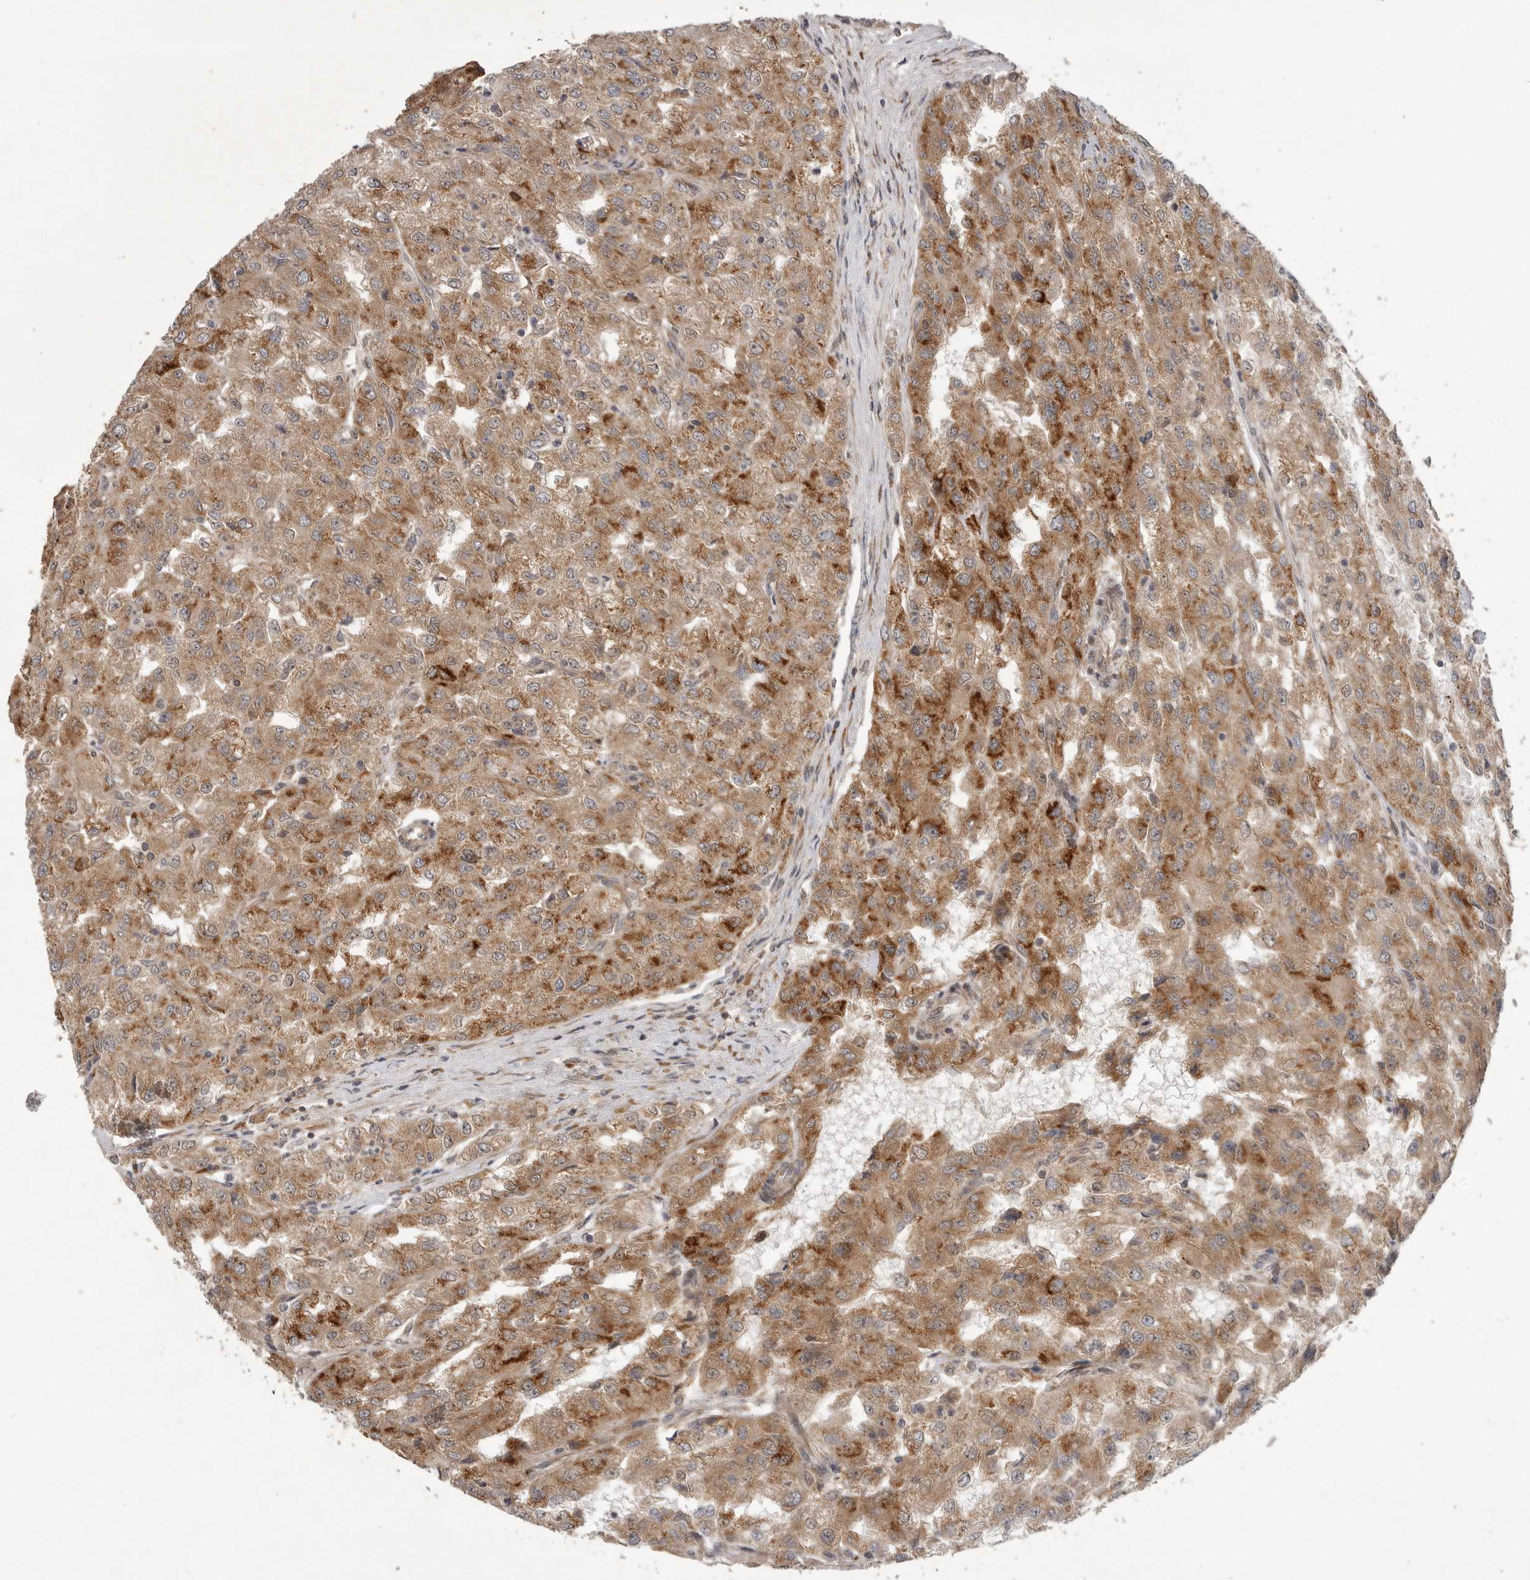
{"staining": {"intensity": "moderate", "quantity": ">75%", "location": "cytoplasmic/membranous"}, "tissue": "renal cancer", "cell_type": "Tumor cells", "image_type": "cancer", "snomed": [{"axis": "morphology", "description": "Adenocarcinoma, NOS"}, {"axis": "topography", "description": "Kidney"}], "caption": "The image shows immunohistochemical staining of adenocarcinoma (renal). There is moderate cytoplasmic/membranous staining is seen in approximately >75% of tumor cells.", "gene": "OSBPL9", "patient": {"sex": "female", "age": 54}}